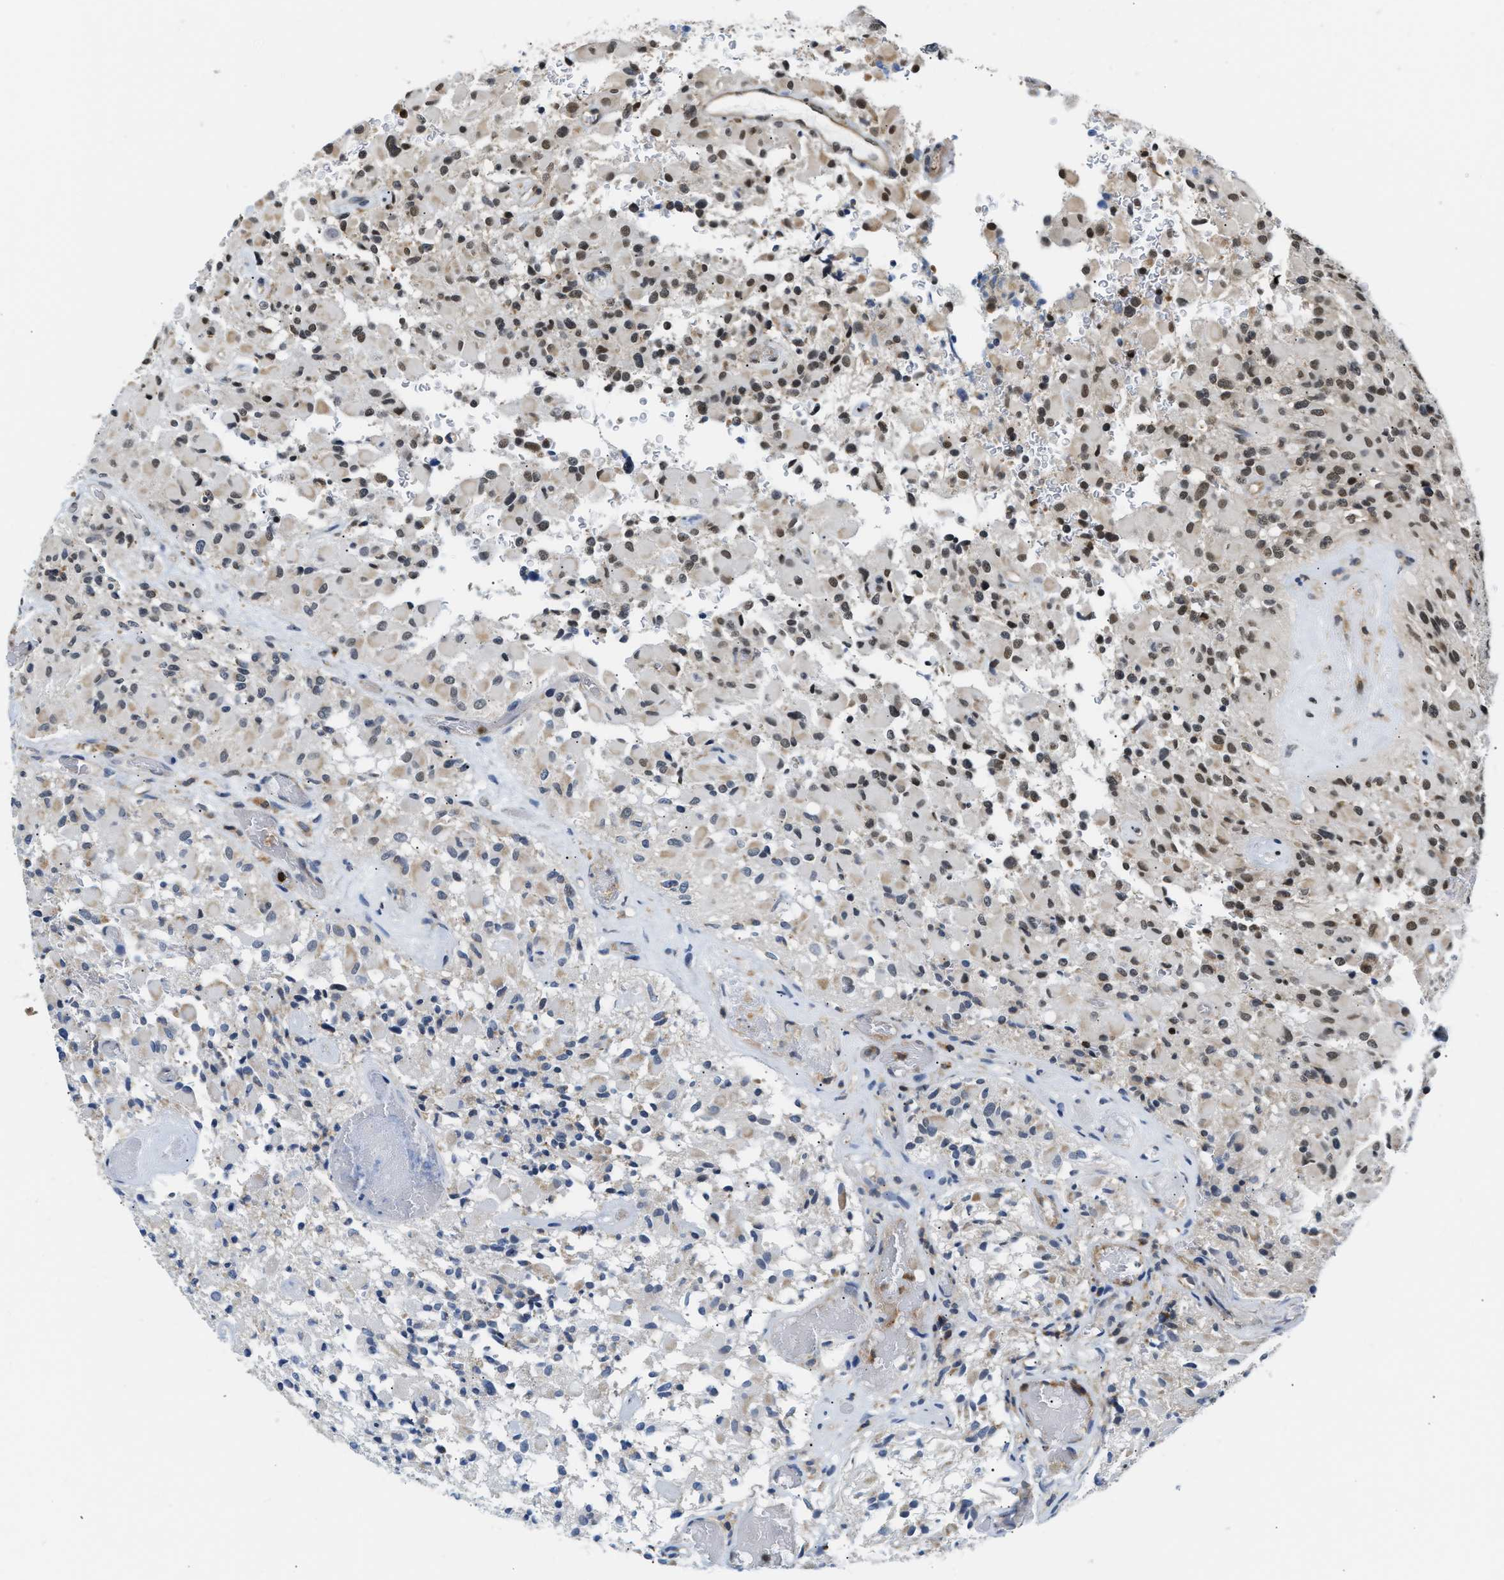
{"staining": {"intensity": "moderate", "quantity": "25%-75%", "location": "nuclear"}, "tissue": "glioma", "cell_type": "Tumor cells", "image_type": "cancer", "snomed": [{"axis": "morphology", "description": "Glioma, malignant, High grade"}, {"axis": "topography", "description": "Brain"}], "caption": "This histopathology image shows immunohistochemistry staining of malignant glioma (high-grade), with medium moderate nuclear expression in approximately 25%-75% of tumor cells.", "gene": "STK10", "patient": {"sex": "male", "age": 71}}